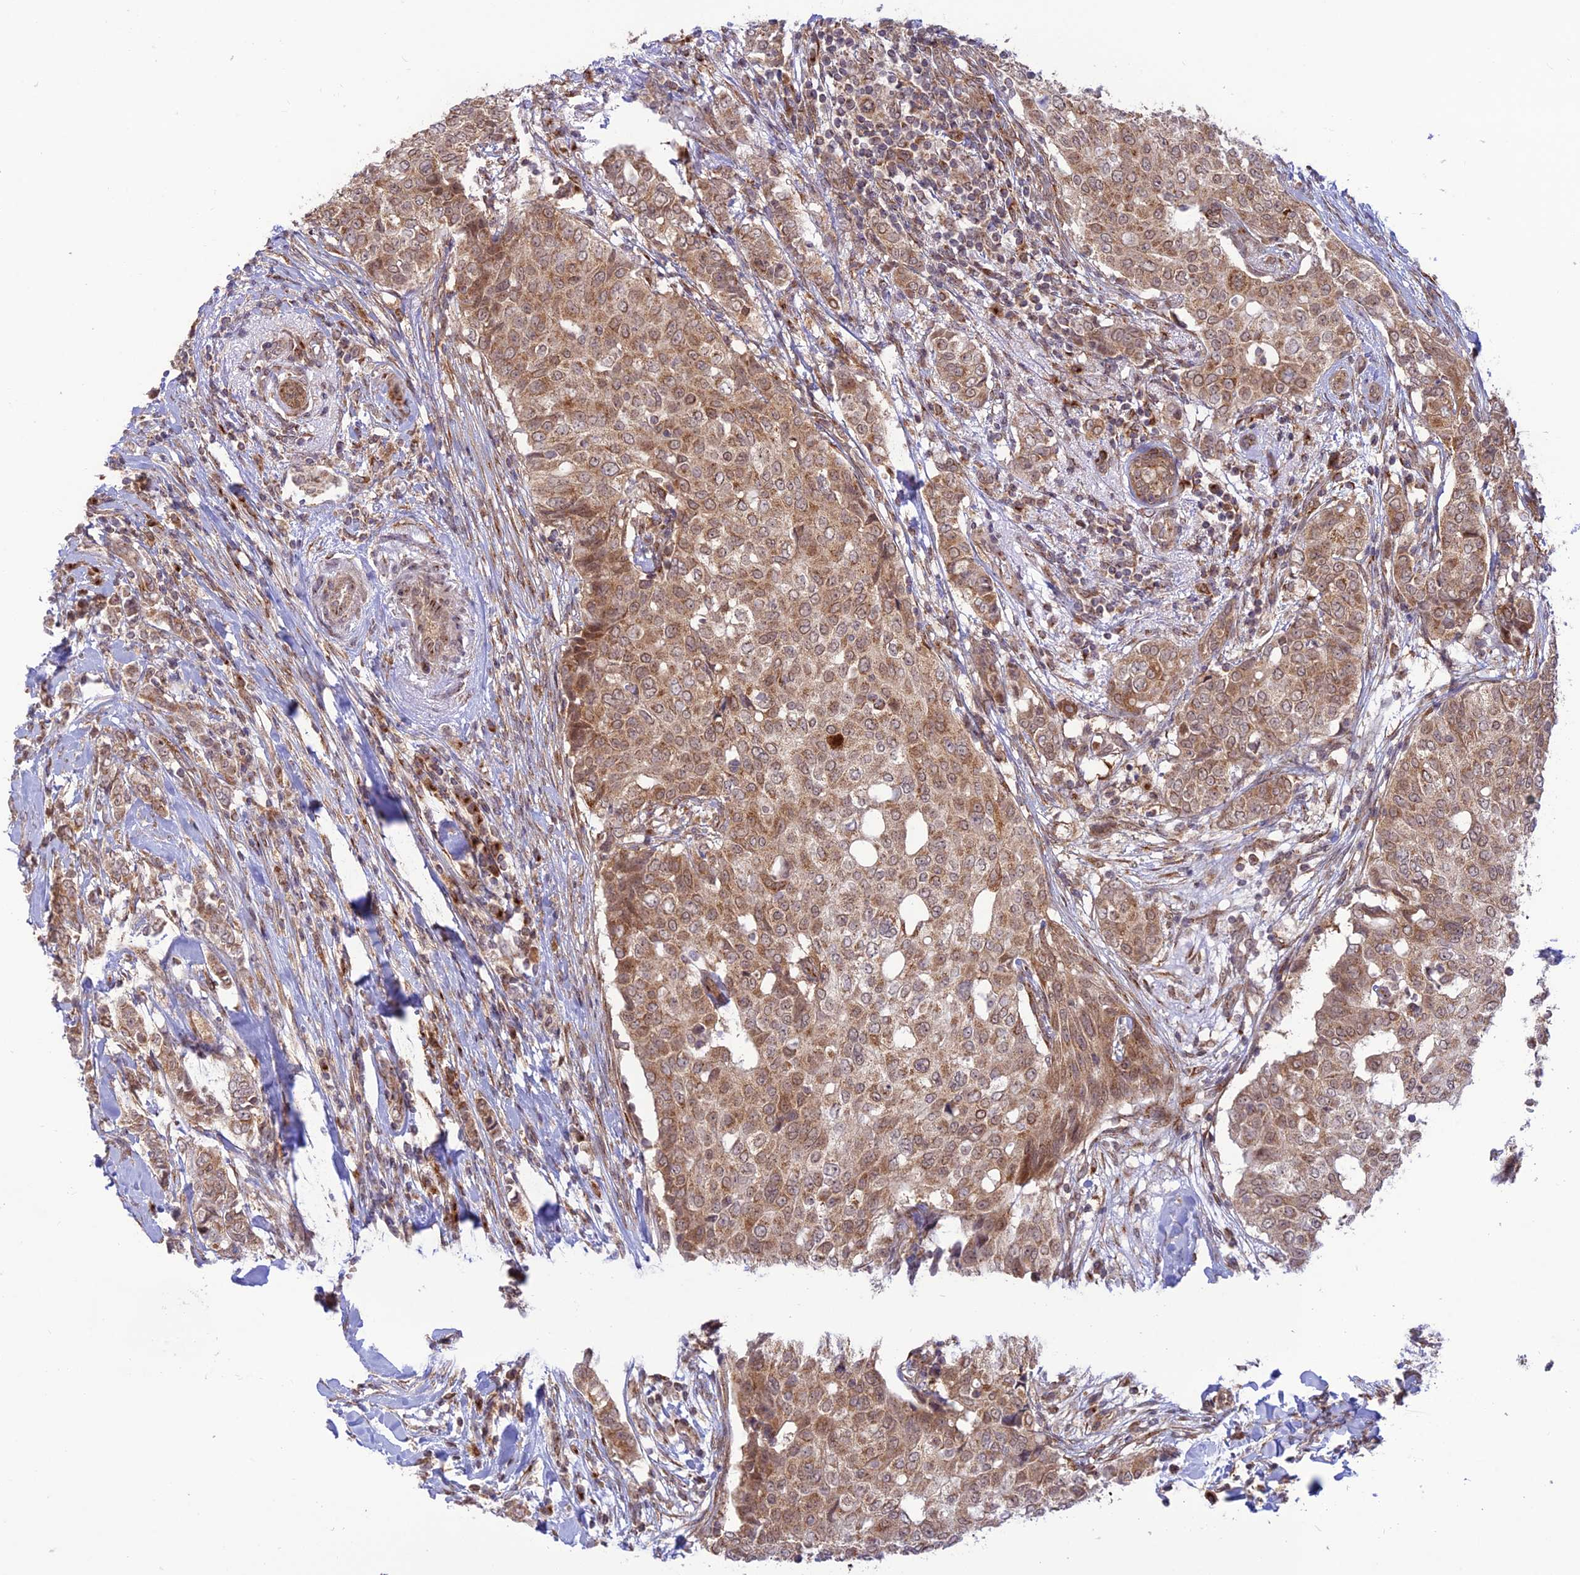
{"staining": {"intensity": "moderate", "quantity": ">75%", "location": "cytoplasmic/membranous"}, "tissue": "breast cancer", "cell_type": "Tumor cells", "image_type": "cancer", "snomed": [{"axis": "morphology", "description": "Lobular carcinoma"}, {"axis": "topography", "description": "Breast"}], "caption": "The image shows a brown stain indicating the presence of a protein in the cytoplasmic/membranous of tumor cells in lobular carcinoma (breast). (brown staining indicates protein expression, while blue staining denotes nuclei).", "gene": "GOLGA3", "patient": {"sex": "female", "age": 51}}